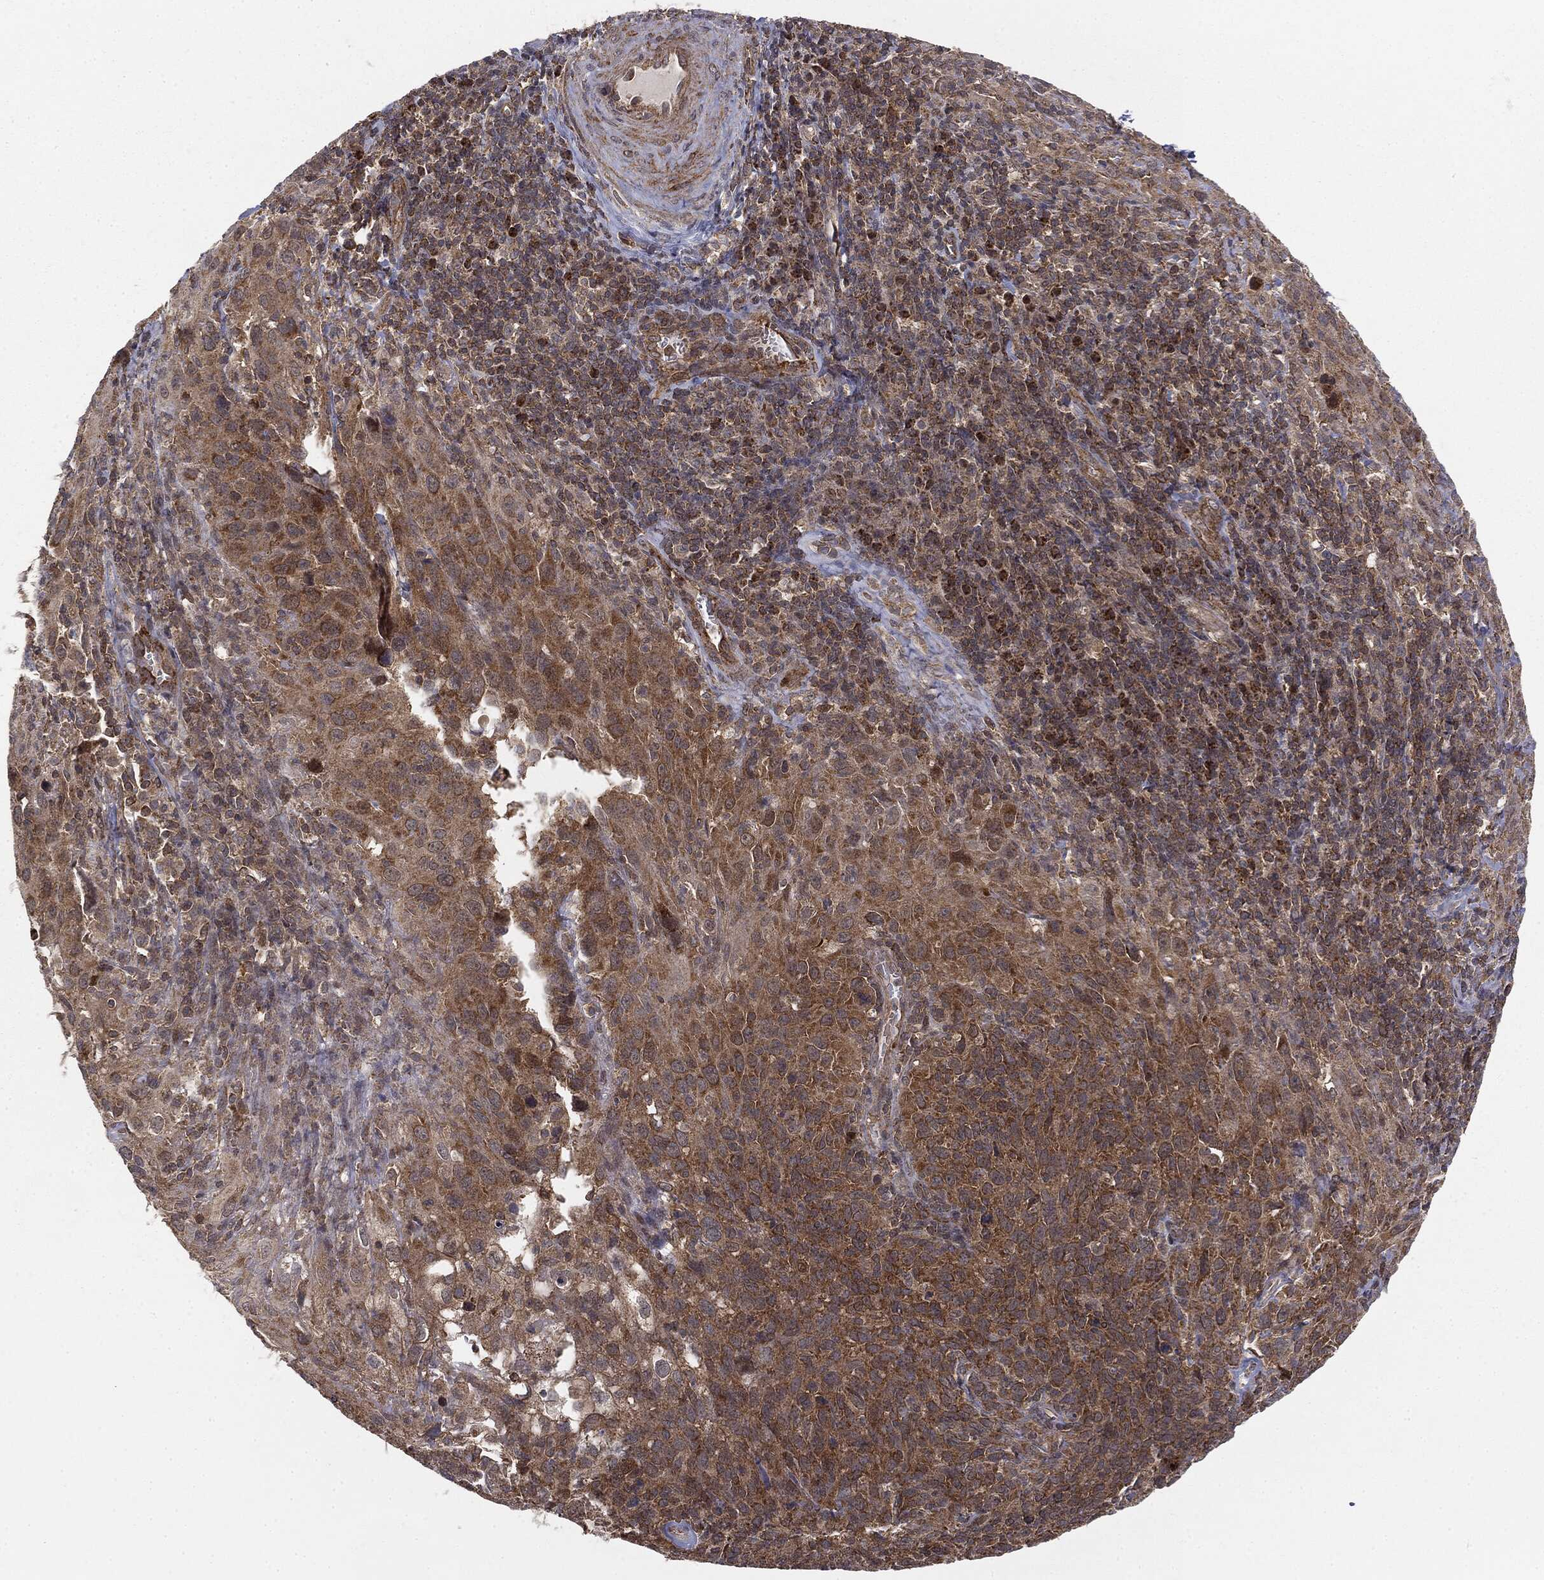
{"staining": {"intensity": "moderate", "quantity": ">75%", "location": "cytoplasmic/membranous"}, "tissue": "cervical cancer", "cell_type": "Tumor cells", "image_type": "cancer", "snomed": [{"axis": "morphology", "description": "Squamous cell carcinoma, NOS"}, {"axis": "topography", "description": "Cervix"}], "caption": "Squamous cell carcinoma (cervical) stained for a protein (brown) shows moderate cytoplasmic/membranous positive expression in about >75% of tumor cells.", "gene": "MTOR", "patient": {"sex": "female", "age": 51}}